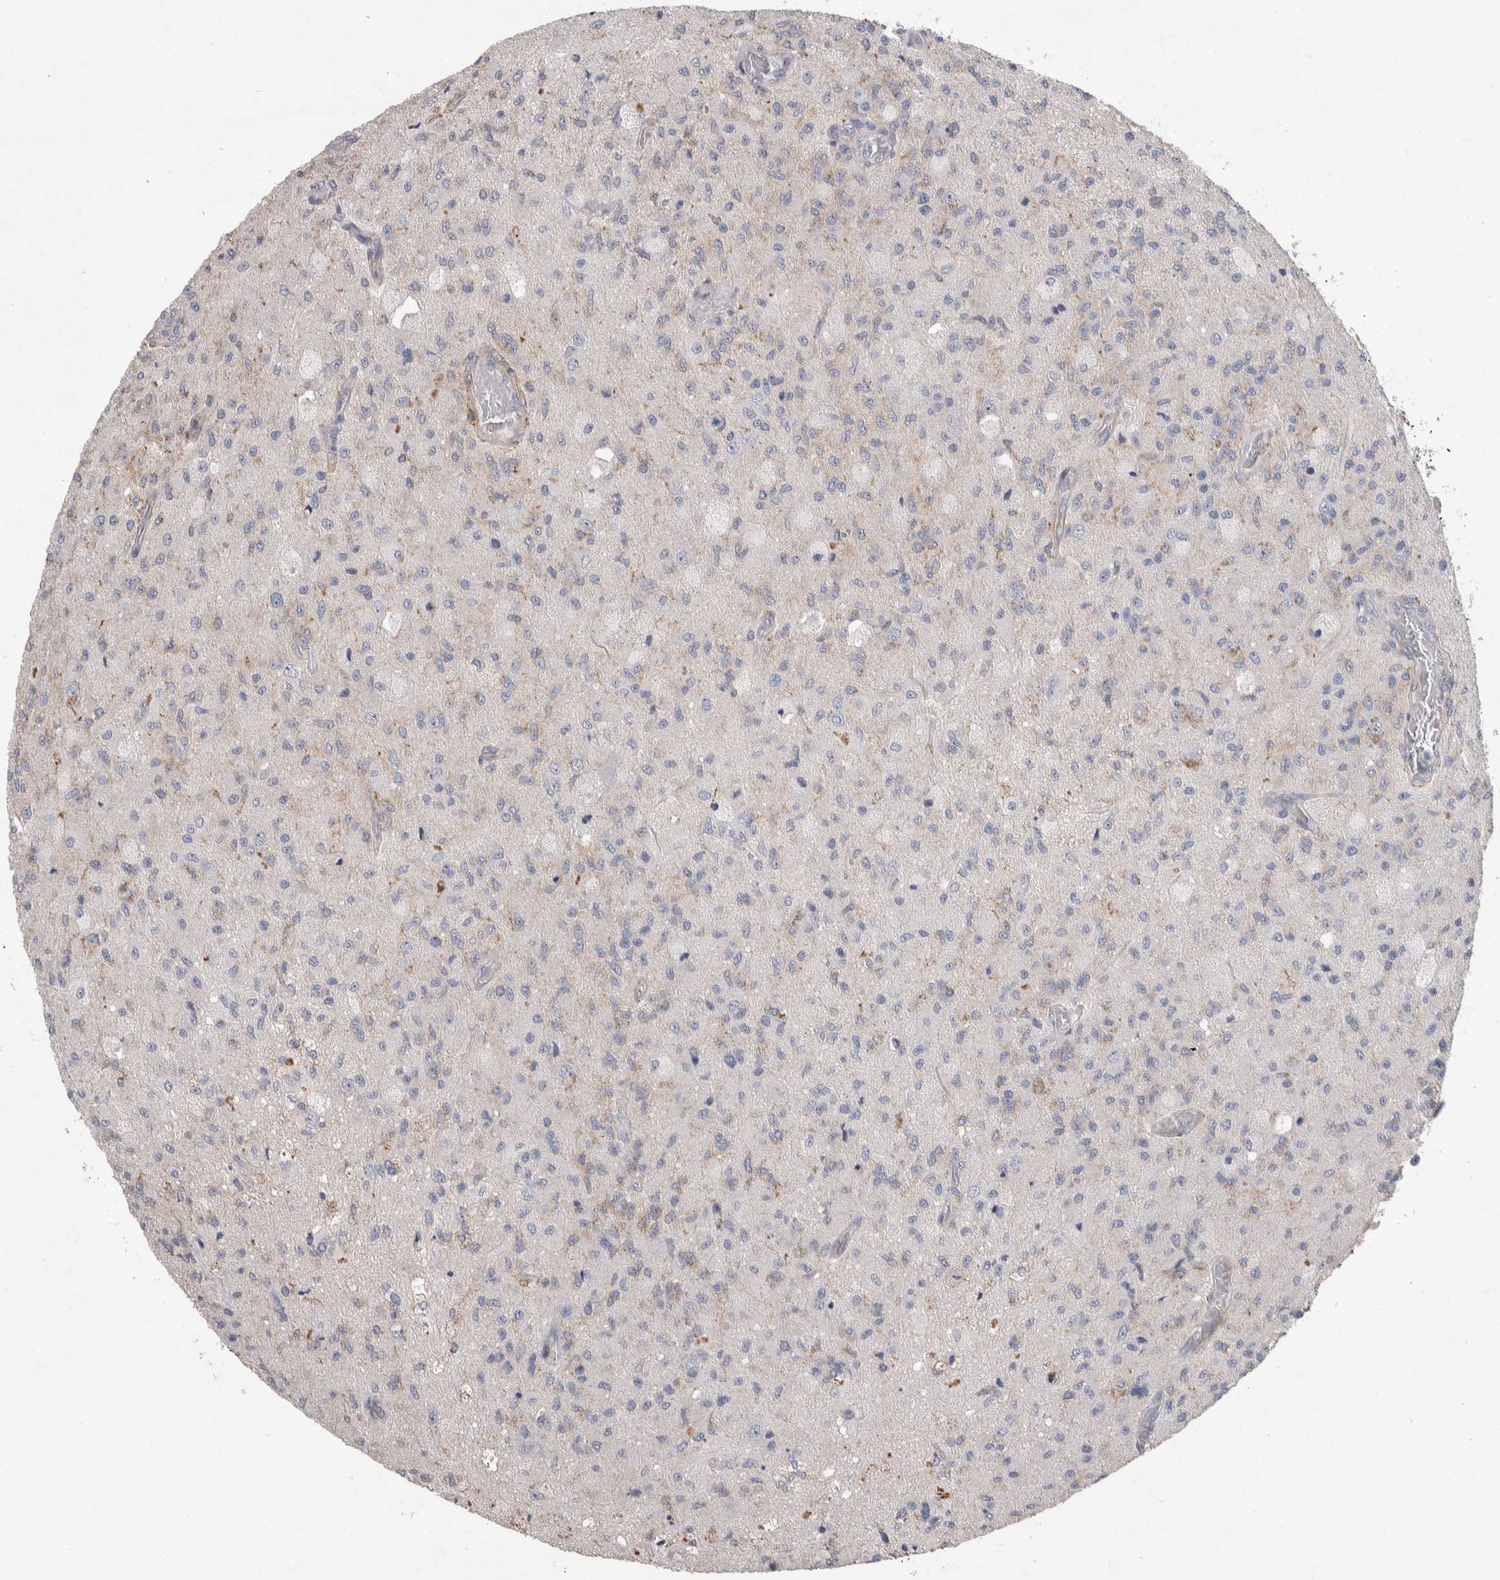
{"staining": {"intensity": "negative", "quantity": "none", "location": "none"}, "tissue": "glioma", "cell_type": "Tumor cells", "image_type": "cancer", "snomed": [{"axis": "morphology", "description": "Normal tissue, NOS"}, {"axis": "morphology", "description": "Glioma, malignant, High grade"}, {"axis": "topography", "description": "Cerebral cortex"}], "caption": "Immunohistochemical staining of malignant glioma (high-grade) demonstrates no significant staining in tumor cells.", "gene": "GCNA", "patient": {"sex": "male", "age": 77}}